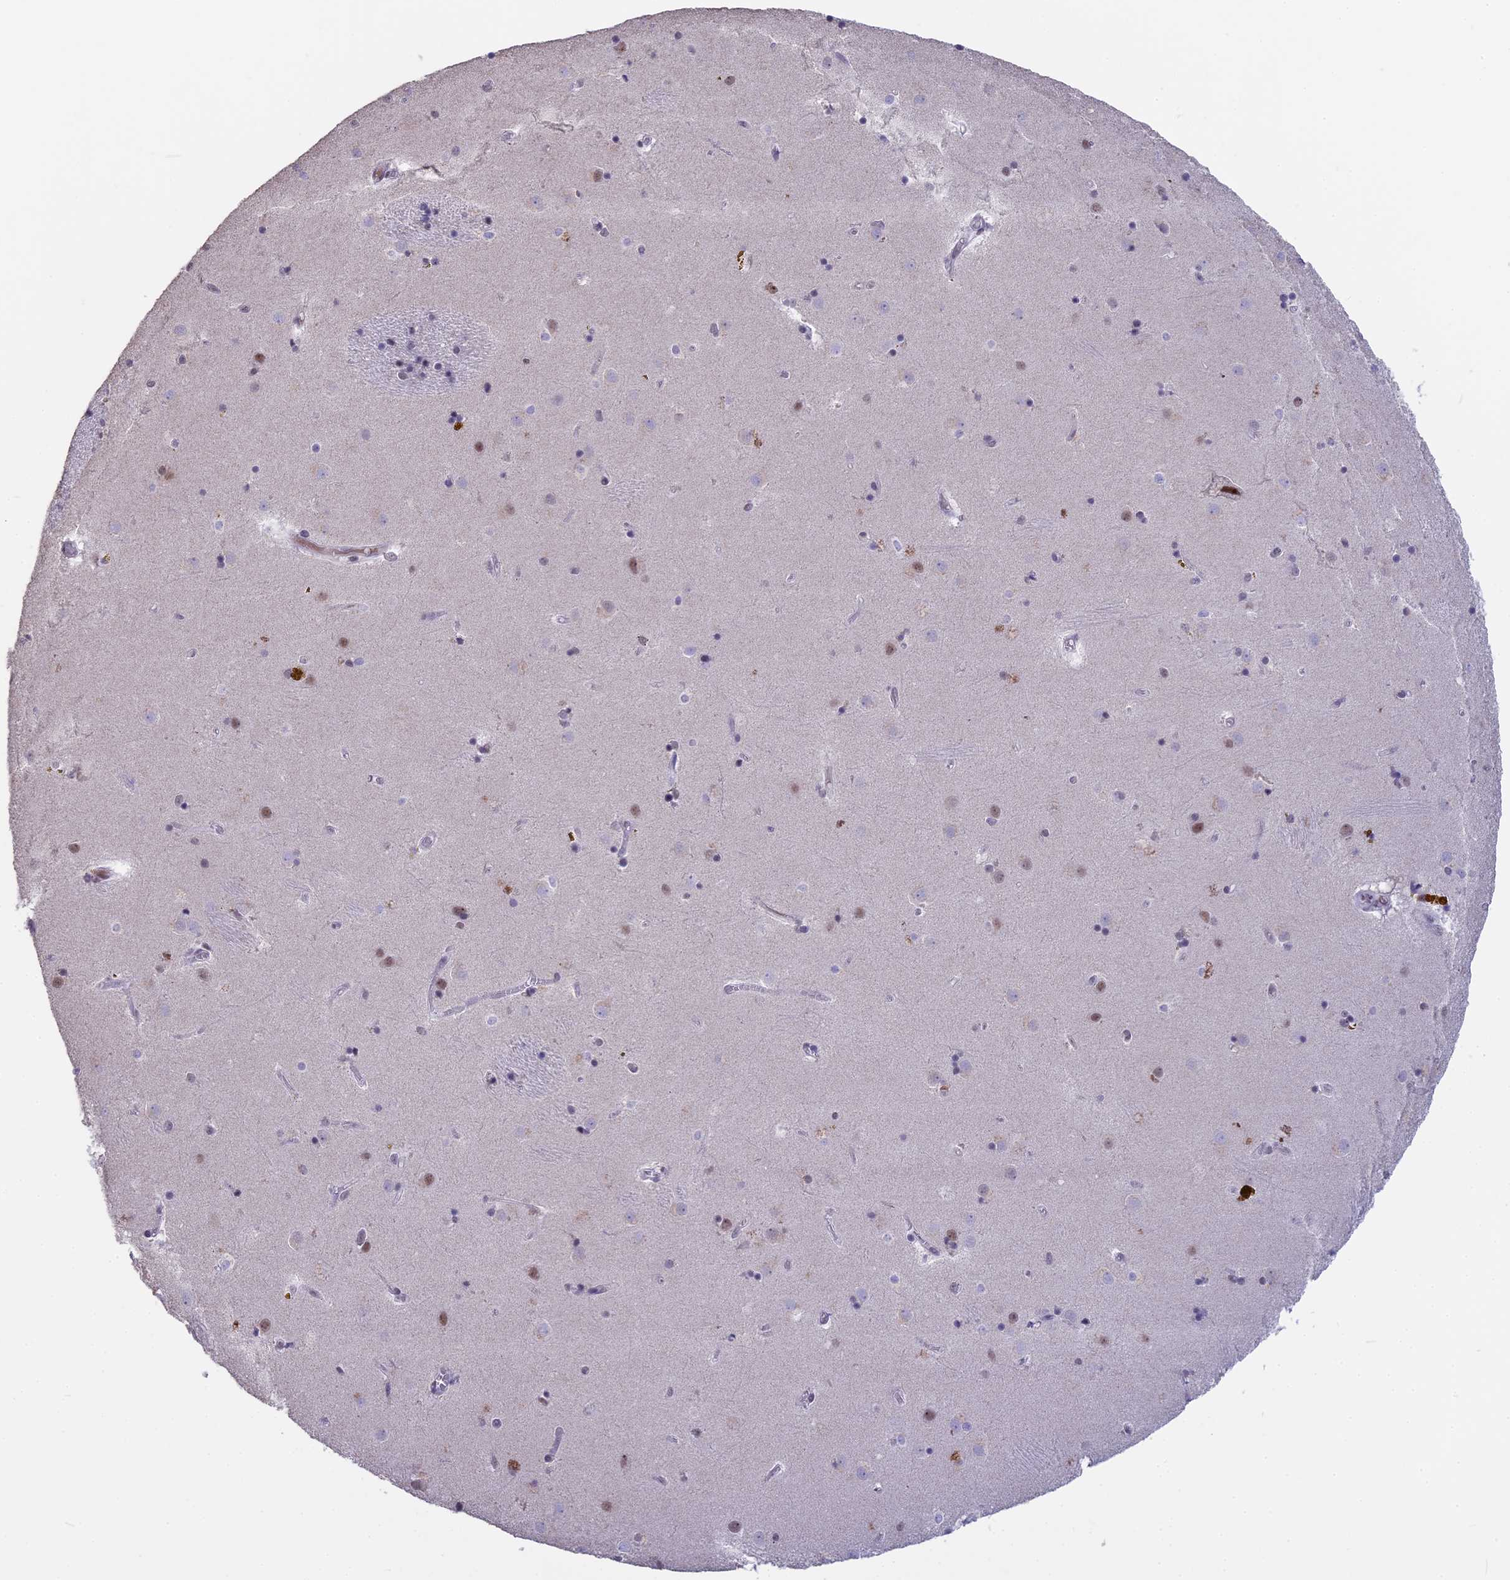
{"staining": {"intensity": "weak", "quantity": "<25%", "location": "nuclear"}, "tissue": "caudate", "cell_type": "Glial cells", "image_type": "normal", "snomed": [{"axis": "morphology", "description": "Normal tissue, NOS"}, {"axis": "topography", "description": "Lateral ventricle wall"}], "caption": "This is an IHC image of unremarkable human caudate. There is no expression in glial cells.", "gene": "SETD2", "patient": {"sex": "male", "age": 70}}